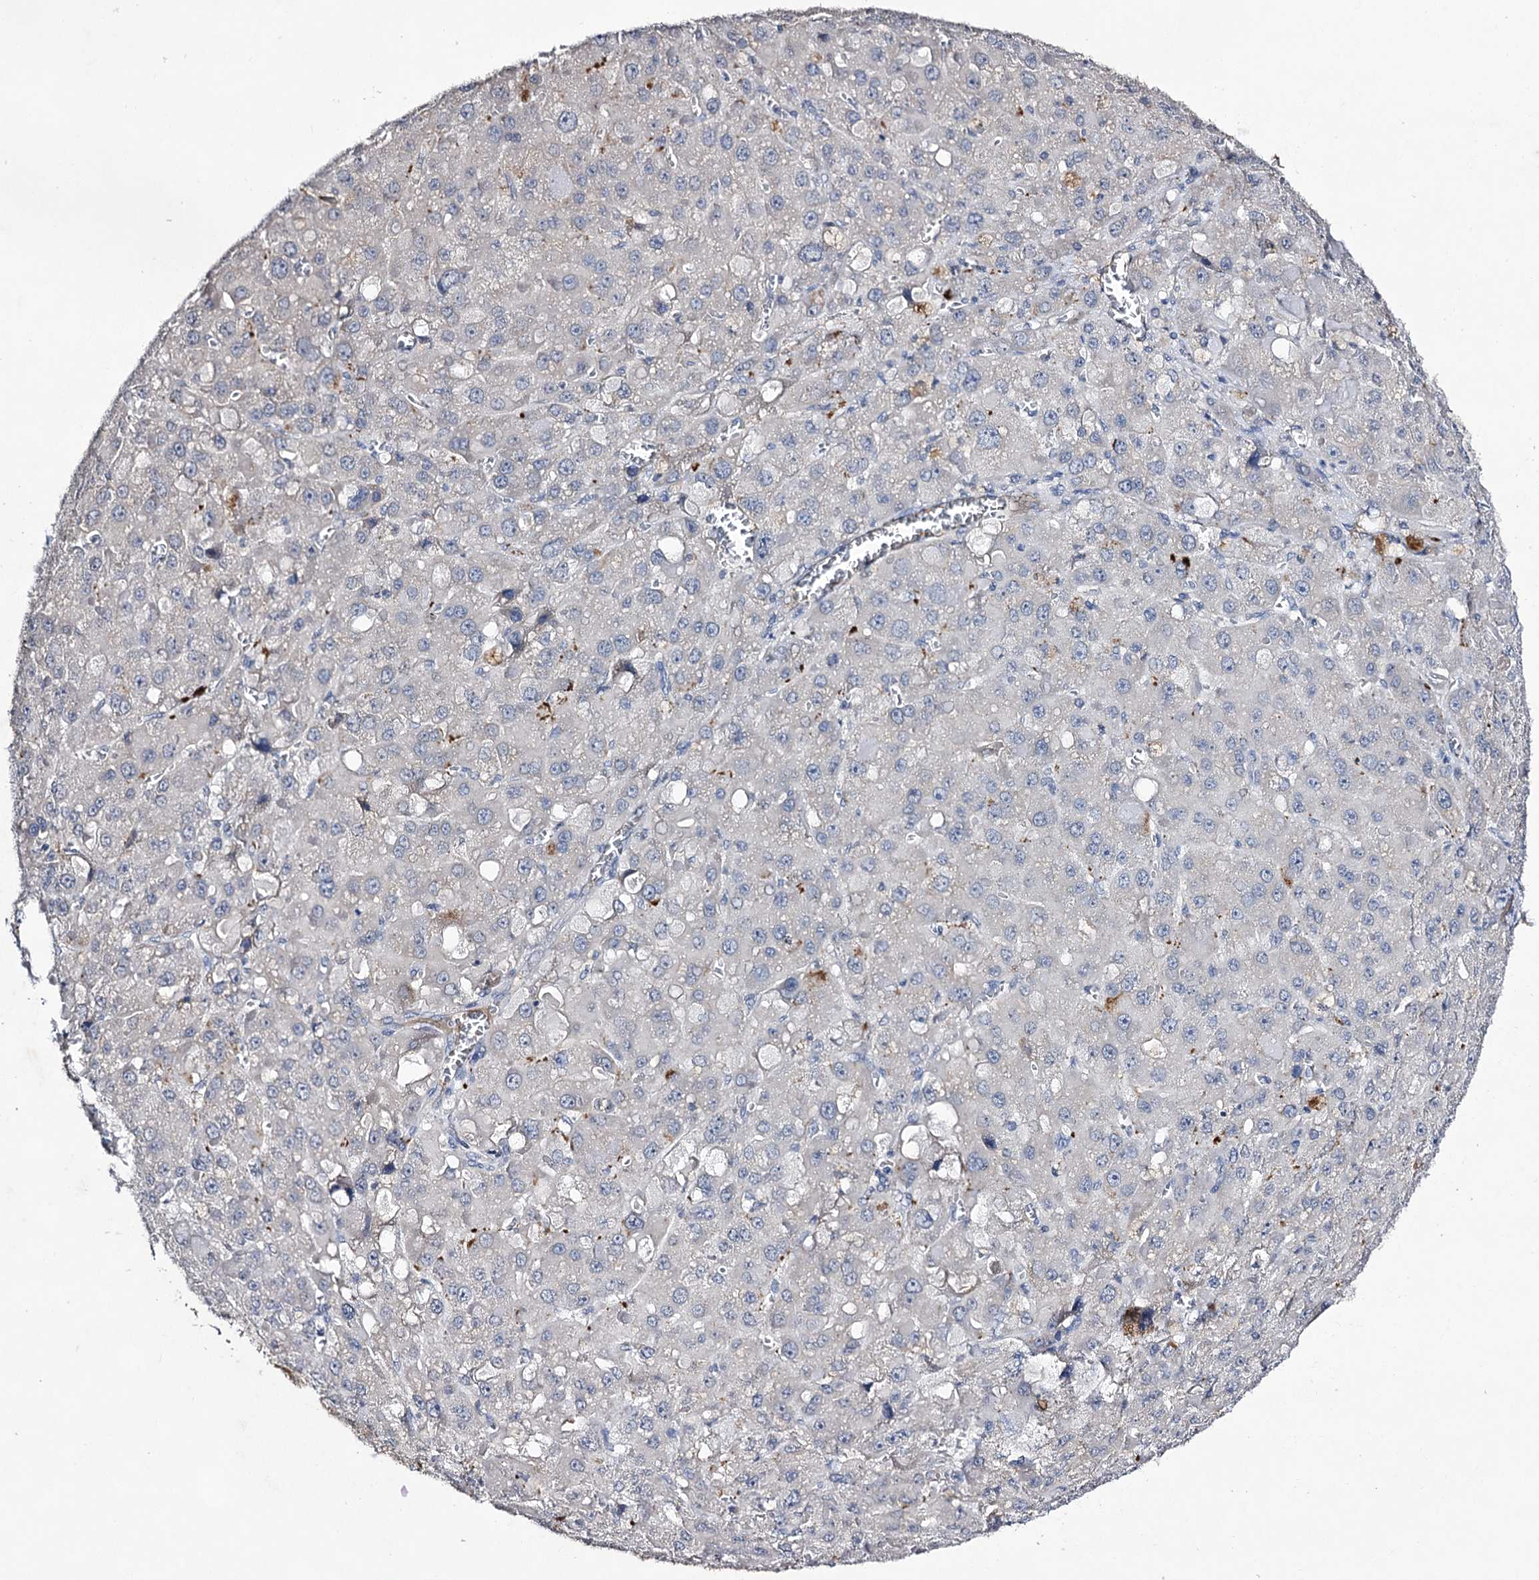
{"staining": {"intensity": "negative", "quantity": "none", "location": "none"}, "tissue": "liver cancer", "cell_type": "Tumor cells", "image_type": "cancer", "snomed": [{"axis": "morphology", "description": "Carcinoma, Hepatocellular, NOS"}, {"axis": "topography", "description": "Liver"}], "caption": "Hepatocellular carcinoma (liver) was stained to show a protein in brown. There is no significant positivity in tumor cells. Nuclei are stained in blue.", "gene": "PLIN1", "patient": {"sex": "female", "age": 73}}